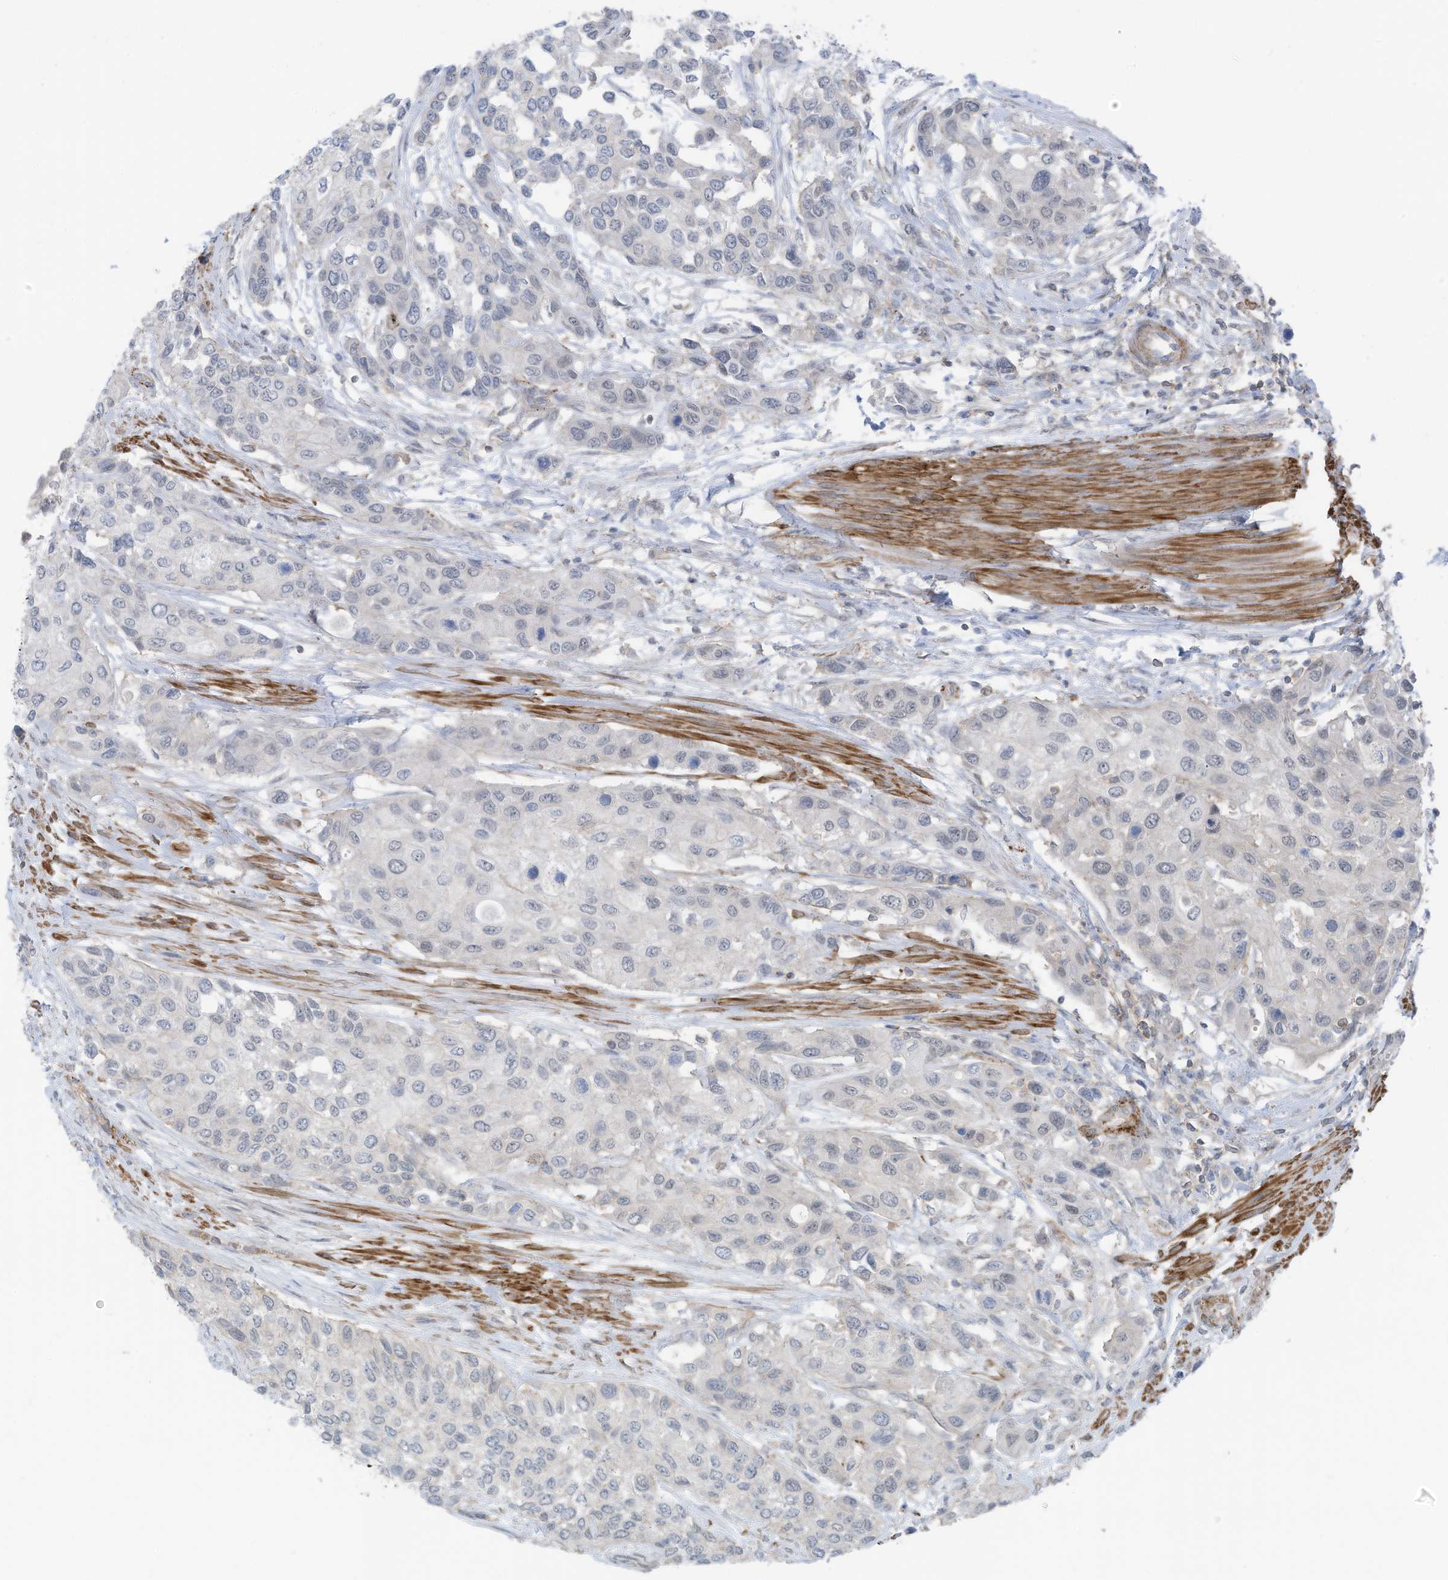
{"staining": {"intensity": "negative", "quantity": "none", "location": "none"}, "tissue": "urothelial cancer", "cell_type": "Tumor cells", "image_type": "cancer", "snomed": [{"axis": "morphology", "description": "Normal tissue, NOS"}, {"axis": "morphology", "description": "Urothelial carcinoma, High grade"}, {"axis": "topography", "description": "Vascular tissue"}, {"axis": "topography", "description": "Urinary bladder"}], "caption": "A photomicrograph of human urothelial carcinoma (high-grade) is negative for staining in tumor cells. (Immunohistochemistry, brightfield microscopy, high magnification).", "gene": "ZNF846", "patient": {"sex": "female", "age": 56}}